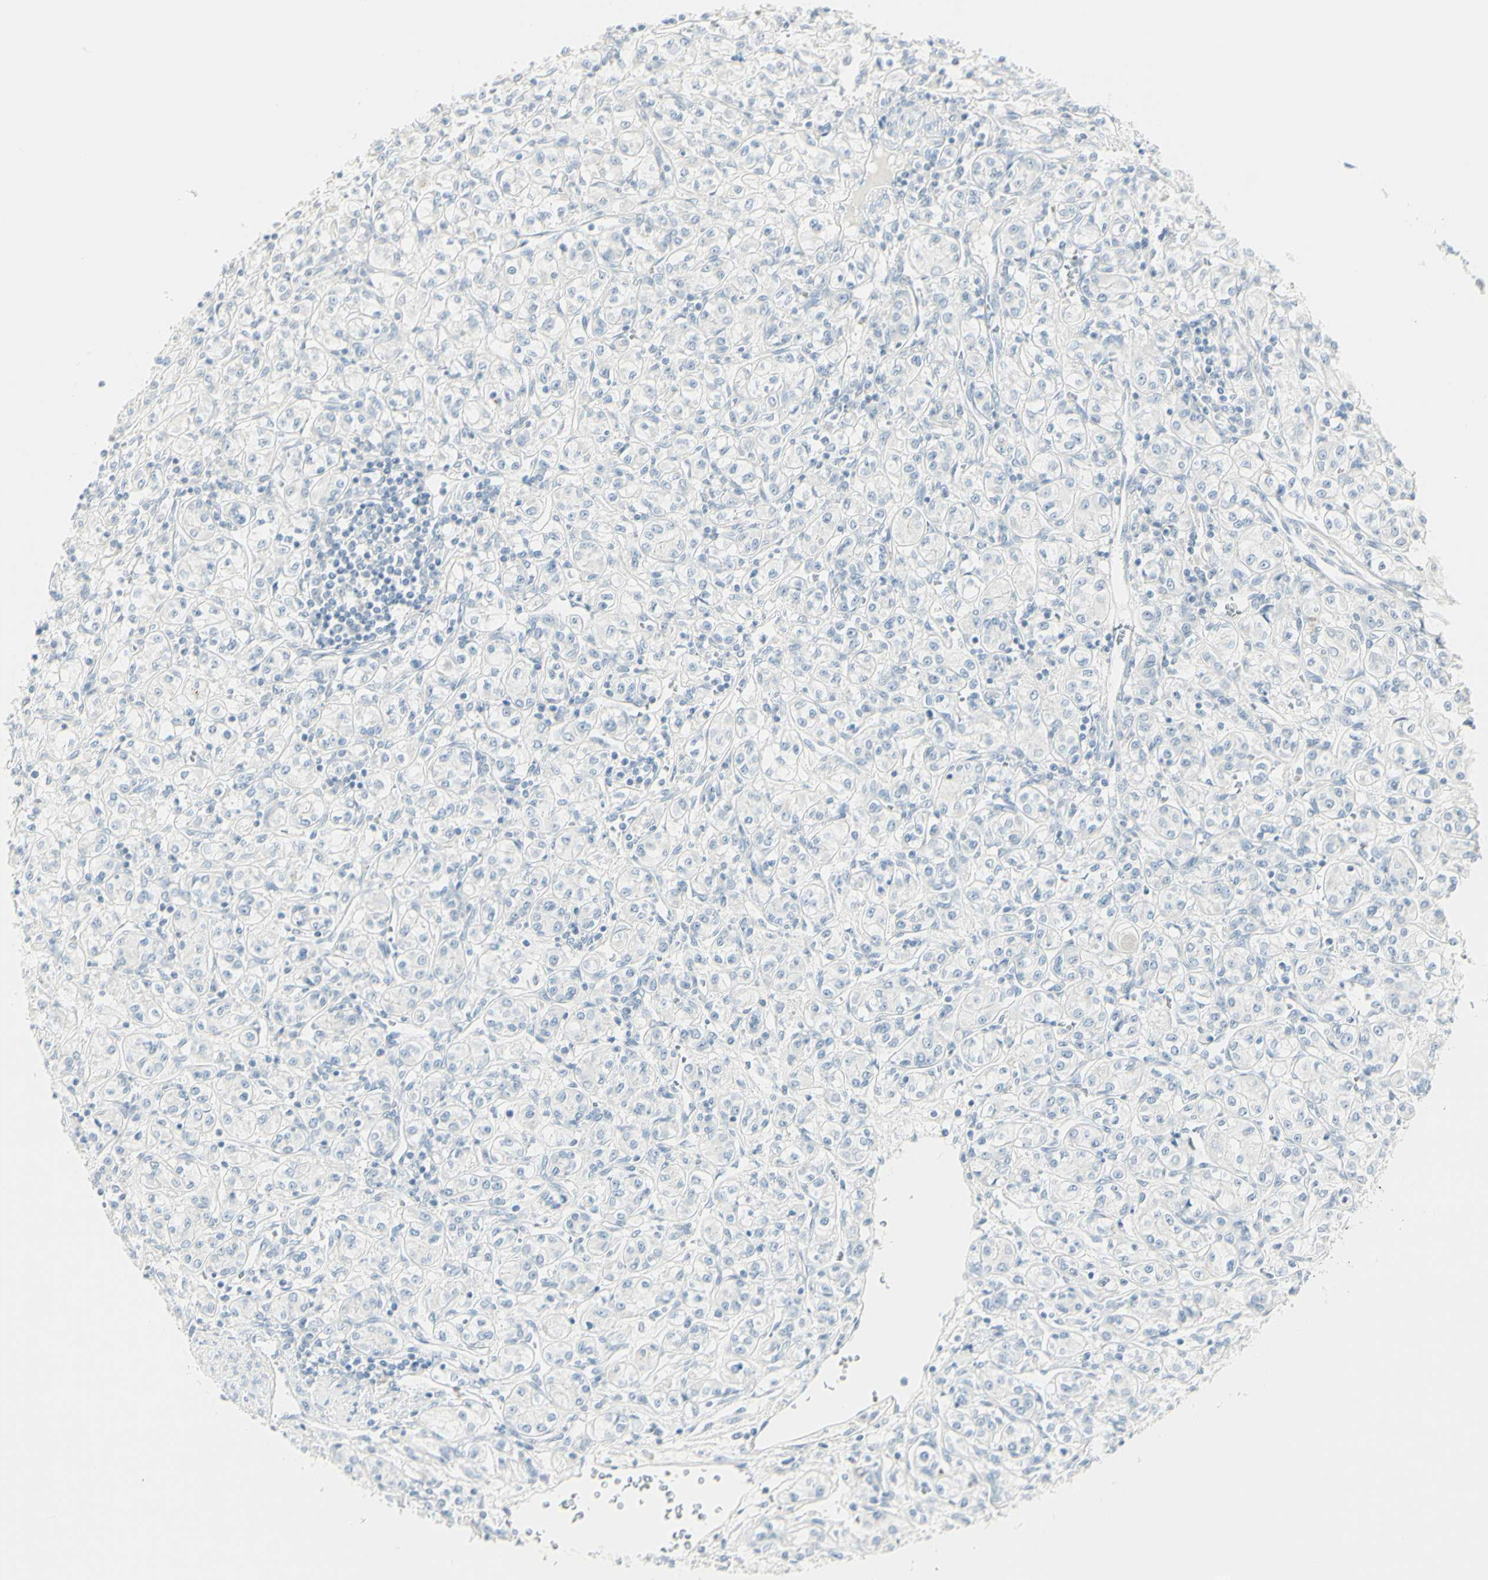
{"staining": {"intensity": "negative", "quantity": "none", "location": "none"}, "tissue": "renal cancer", "cell_type": "Tumor cells", "image_type": "cancer", "snomed": [{"axis": "morphology", "description": "Adenocarcinoma, NOS"}, {"axis": "topography", "description": "Kidney"}], "caption": "Immunohistochemistry (IHC) photomicrograph of neoplastic tissue: human renal cancer (adenocarcinoma) stained with DAB (3,3'-diaminobenzidine) demonstrates no significant protein positivity in tumor cells.", "gene": "MDK", "patient": {"sex": "male", "age": 77}}